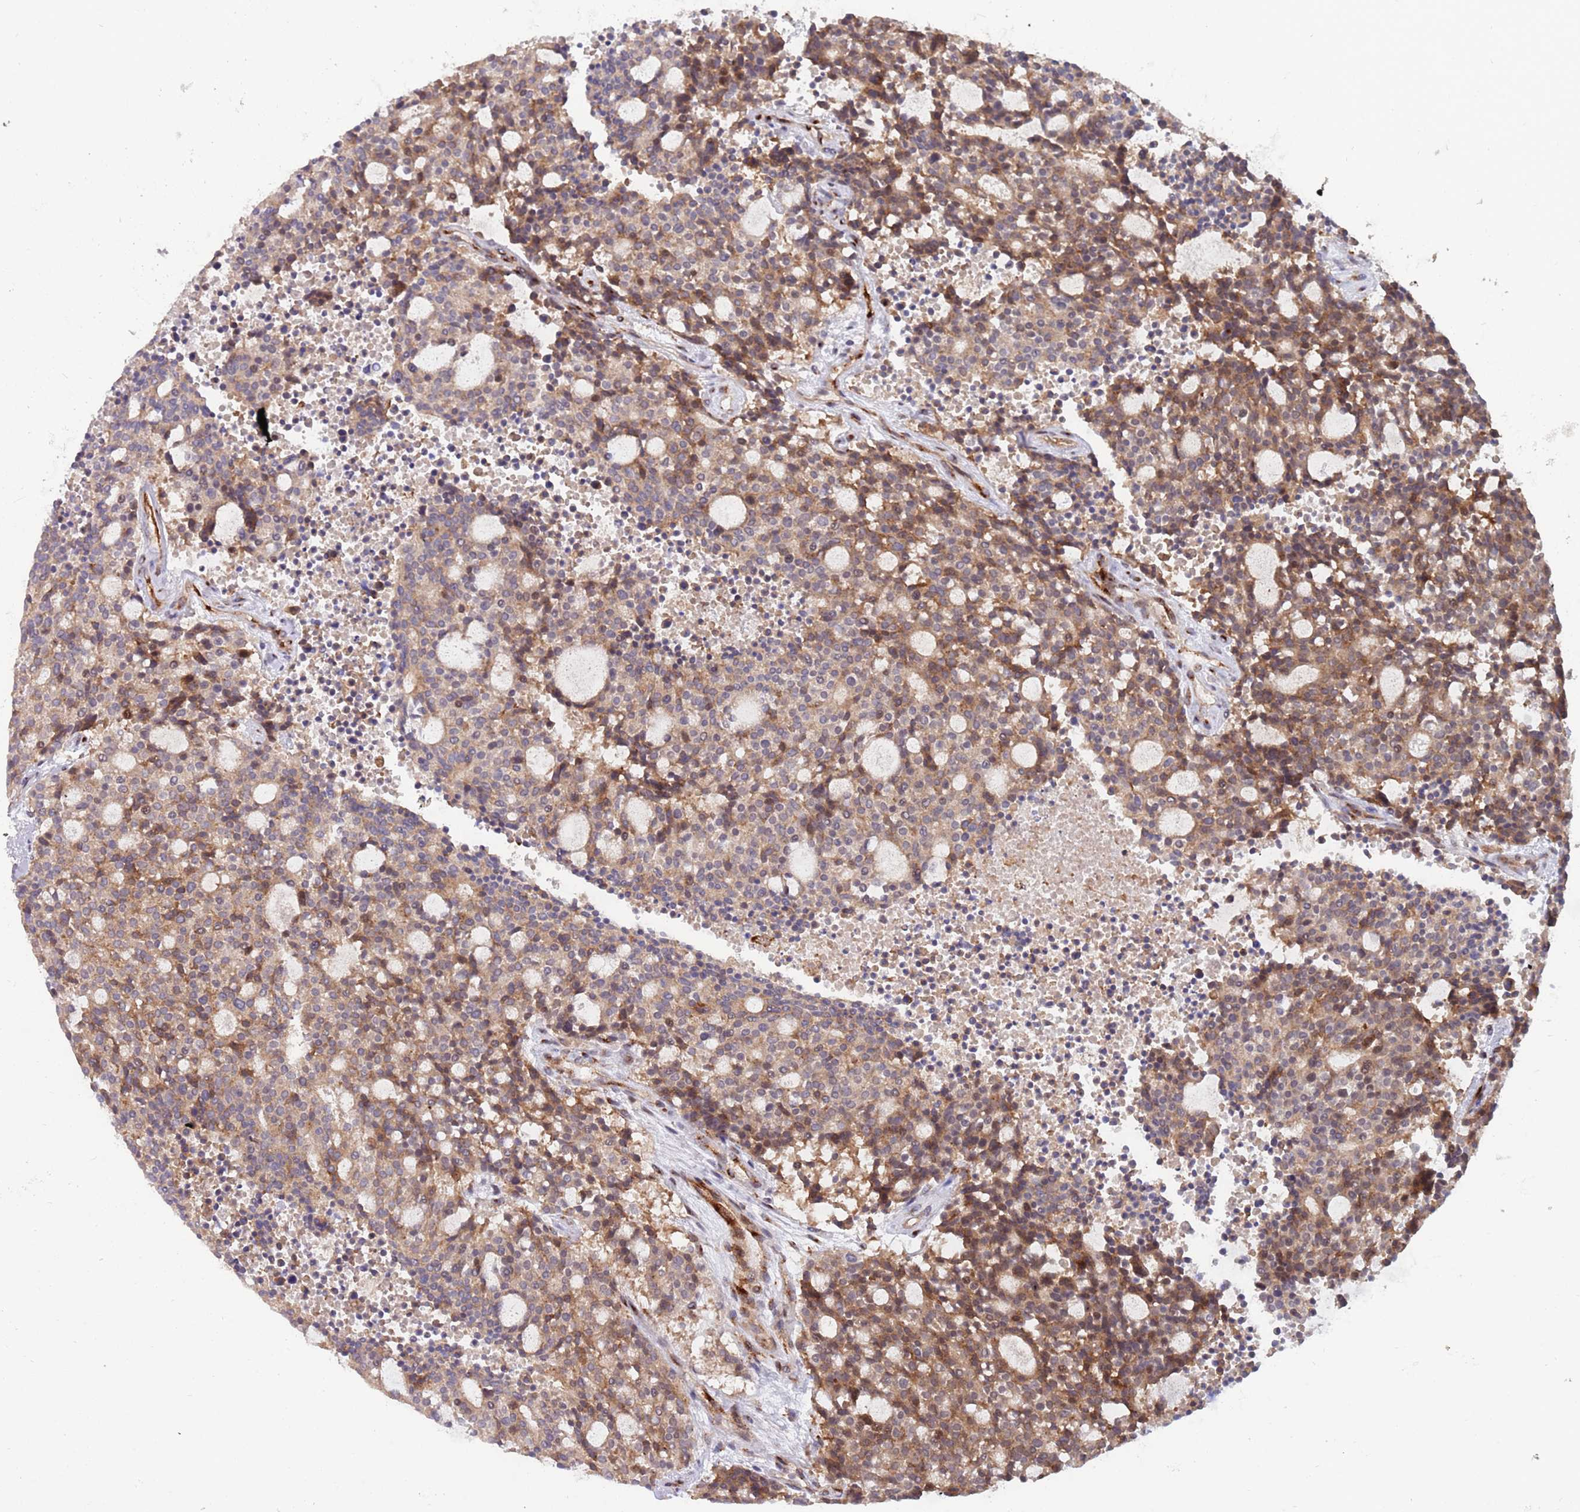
{"staining": {"intensity": "moderate", "quantity": ">75%", "location": "cytoplasmic/membranous"}, "tissue": "carcinoid", "cell_type": "Tumor cells", "image_type": "cancer", "snomed": [{"axis": "morphology", "description": "Carcinoid, malignant, NOS"}, {"axis": "topography", "description": "Pancreas"}], "caption": "Immunohistochemical staining of human carcinoid (malignant) exhibits medium levels of moderate cytoplasmic/membranous protein expression in about >75% of tumor cells.", "gene": "BTBD7", "patient": {"sex": "female", "age": 54}}